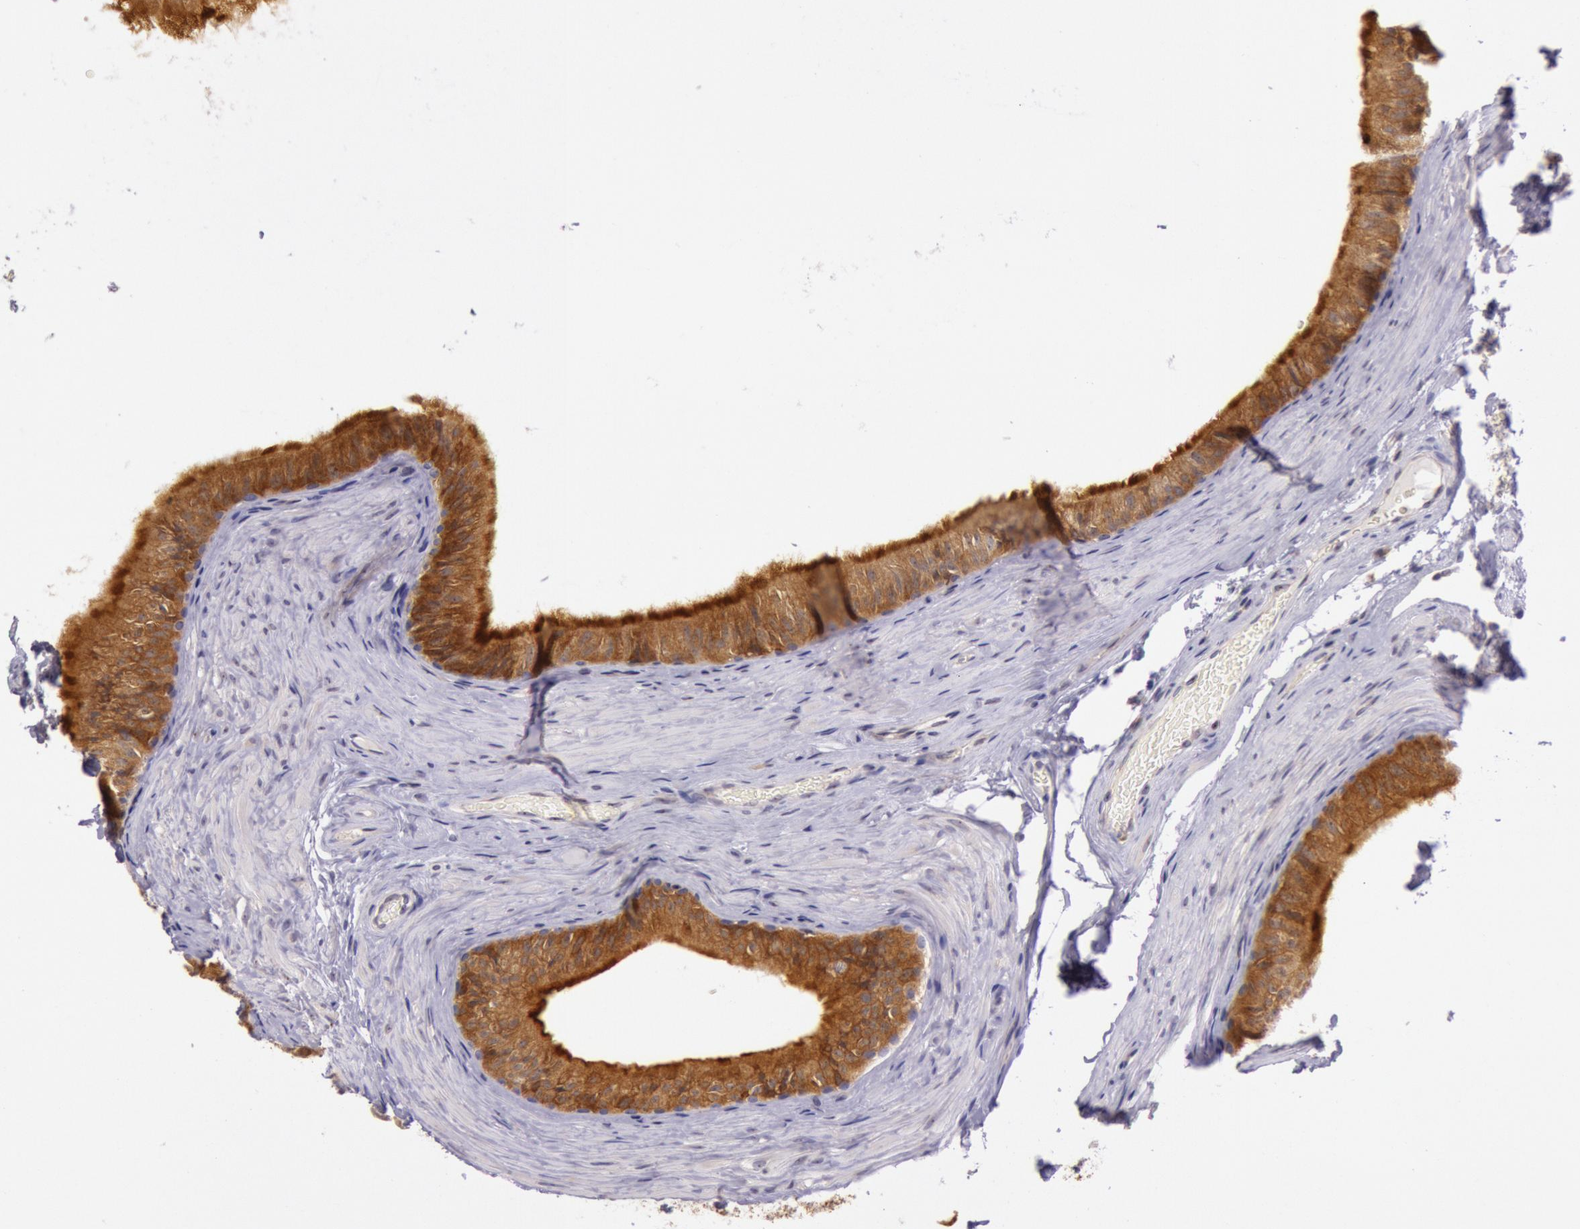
{"staining": {"intensity": "strong", "quantity": ">75%", "location": "cytoplasmic/membranous"}, "tissue": "epididymis", "cell_type": "Glandular cells", "image_type": "normal", "snomed": [{"axis": "morphology", "description": "Normal tissue, NOS"}, {"axis": "topography", "description": "Testis"}, {"axis": "topography", "description": "Epididymis"}], "caption": "This image demonstrates IHC staining of benign human epididymis, with high strong cytoplasmic/membranous positivity in about >75% of glandular cells.", "gene": "CDK16", "patient": {"sex": "male", "age": 36}}